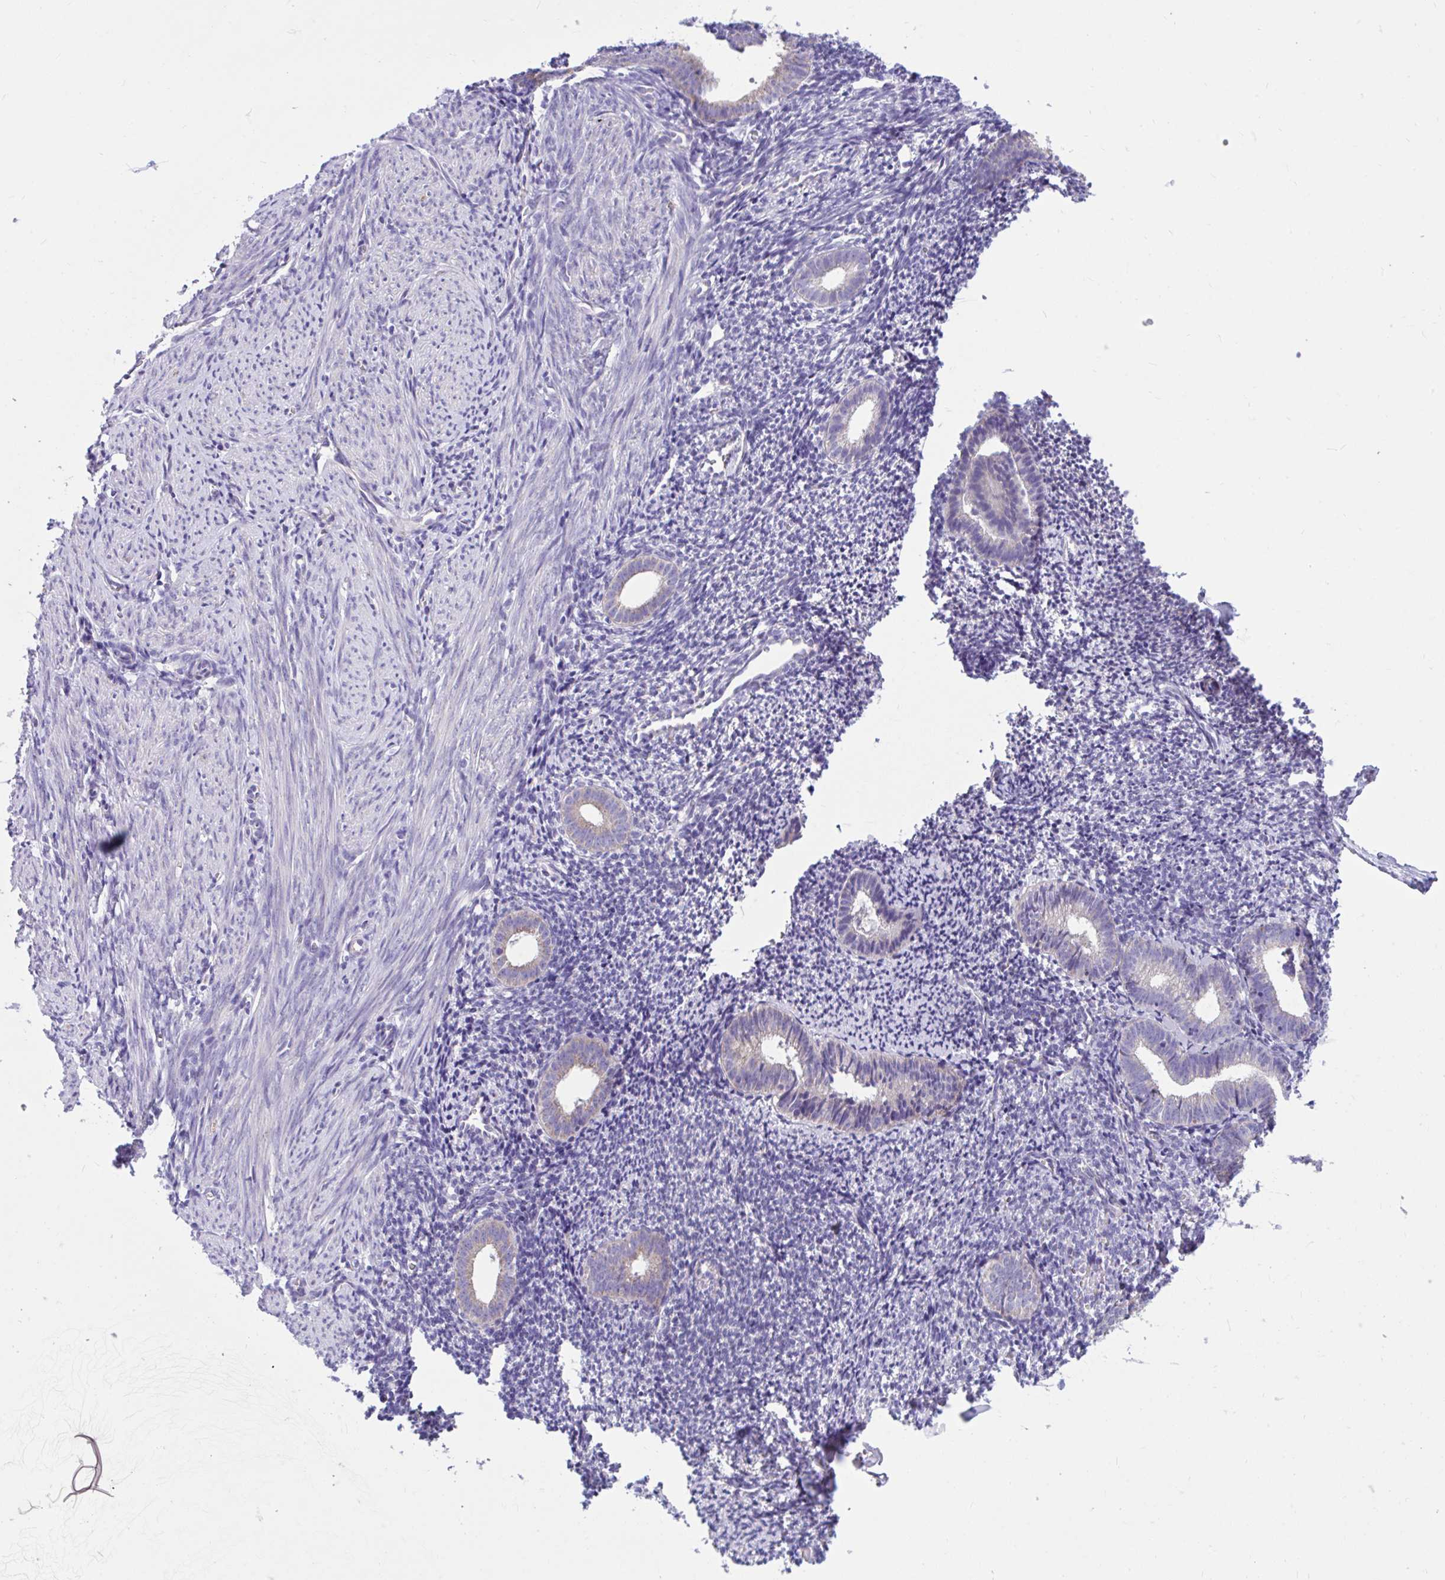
{"staining": {"intensity": "negative", "quantity": "none", "location": "none"}, "tissue": "endometrium", "cell_type": "Cells in endometrial stroma", "image_type": "normal", "snomed": [{"axis": "morphology", "description": "Normal tissue, NOS"}, {"axis": "topography", "description": "Endometrium"}], "caption": "Normal endometrium was stained to show a protein in brown. There is no significant positivity in cells in endometrial stroma. The staining is performed using DAB brown chromogen with nuclei counter-stained in using hematoxylin.", "gene": "OR13A1", "patient": {"sex": "female", "age": 39}}